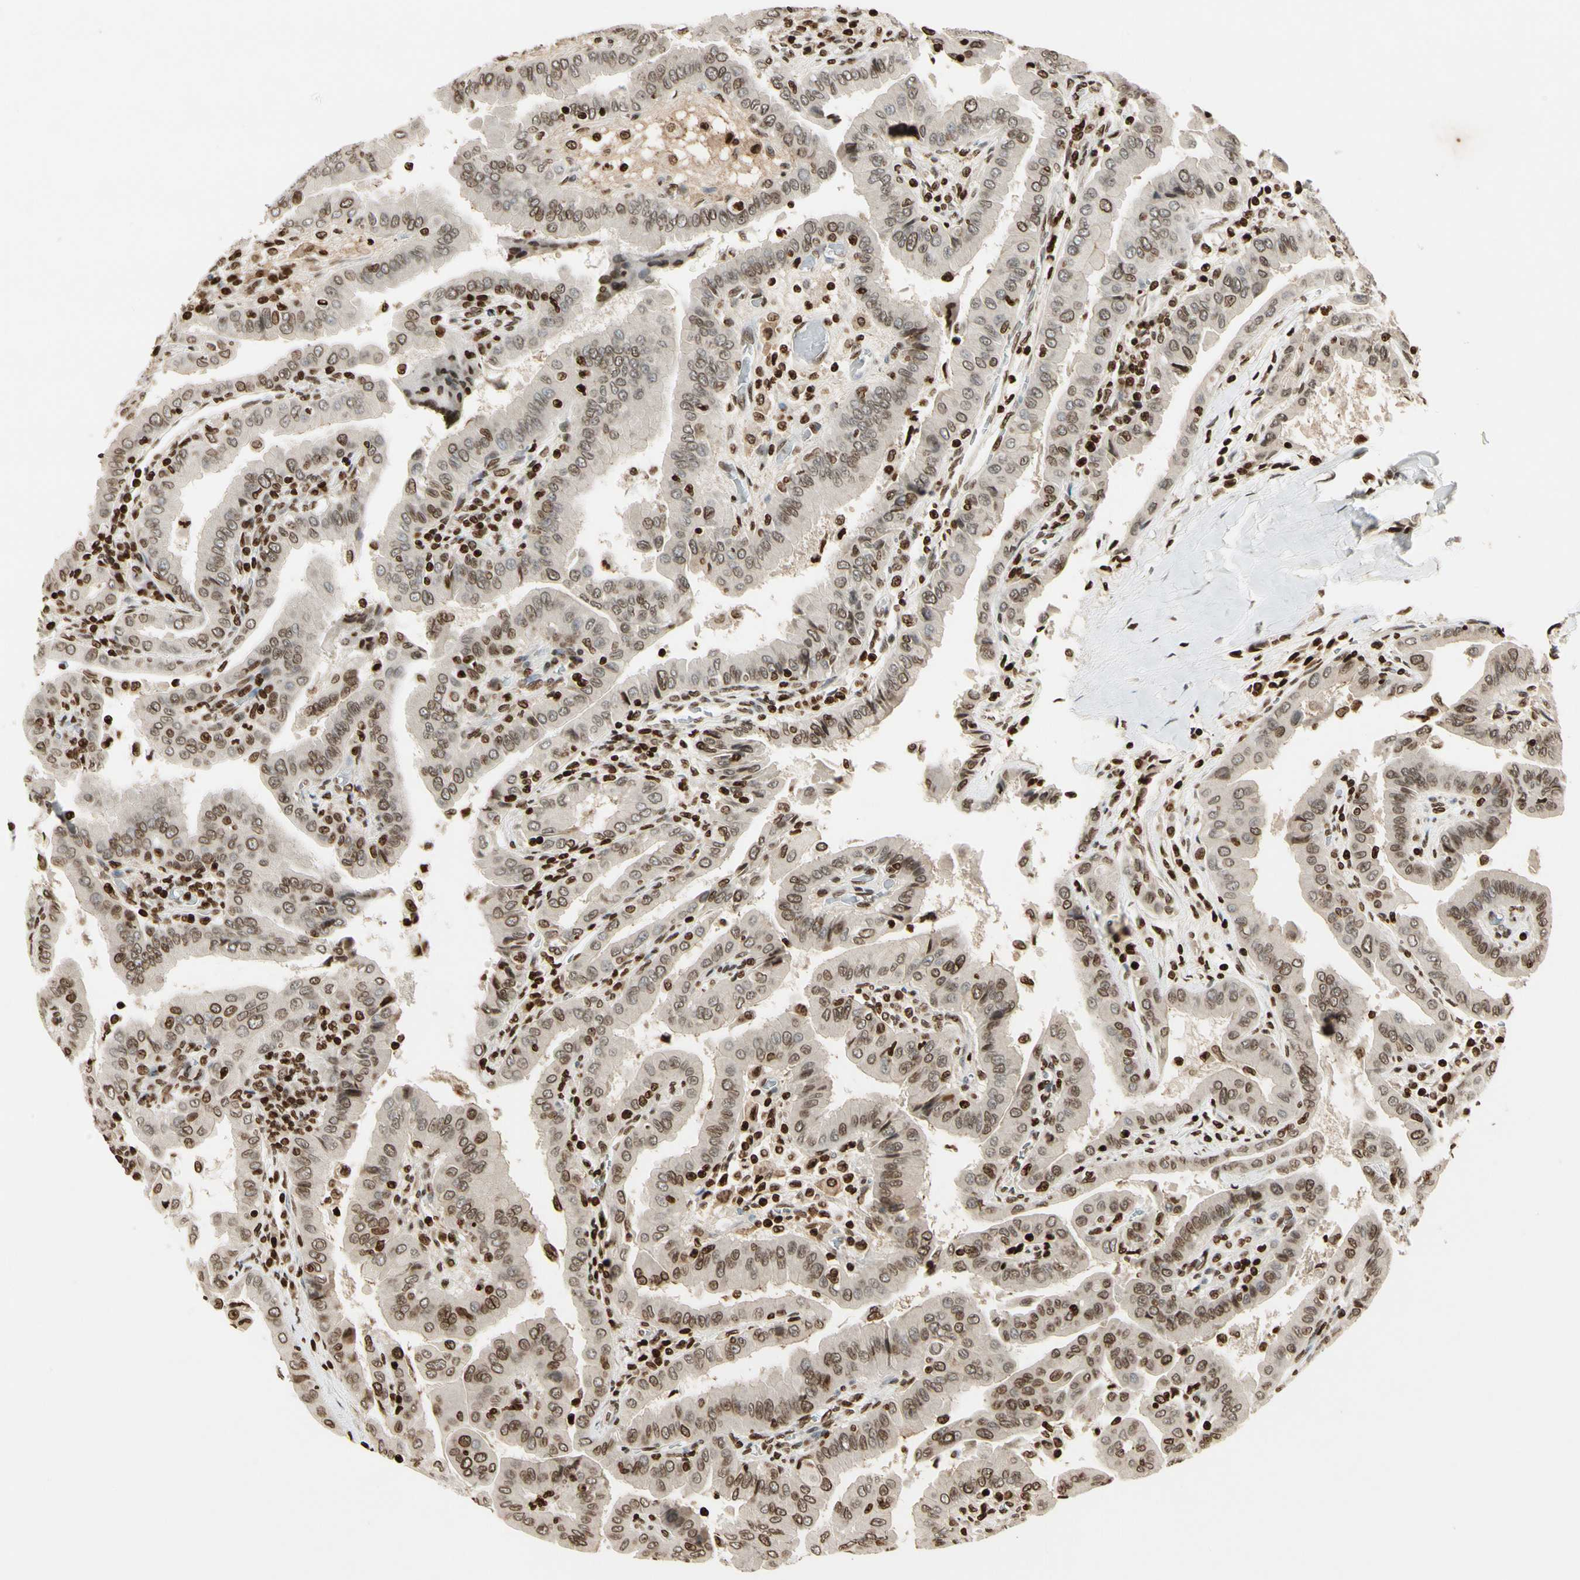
{"staining": {"intensity": "moderate", "quantity": ">75%", "location": "nuclear"}, "tissue": "thyroid cancer", "cell_type": "Tumor cells", "image_type": "cancer", "snomed": [{"axis": "morphology", "description": "Papillary adenocarcinoma, NOS"}, {"axis": "topography", "description": "Thyroid gland"}], "caption": "The histopathology image displays staining of papillary adenocarcinoma (thyroid), revealing moderate nuclear protein expression (brown color) within tumor cells. Immunohistochemistry stains the protein of interest in brown and the nuclei are stained blue.", "gene": "RORA", "patient": {"sex": "male", "age": 33}}